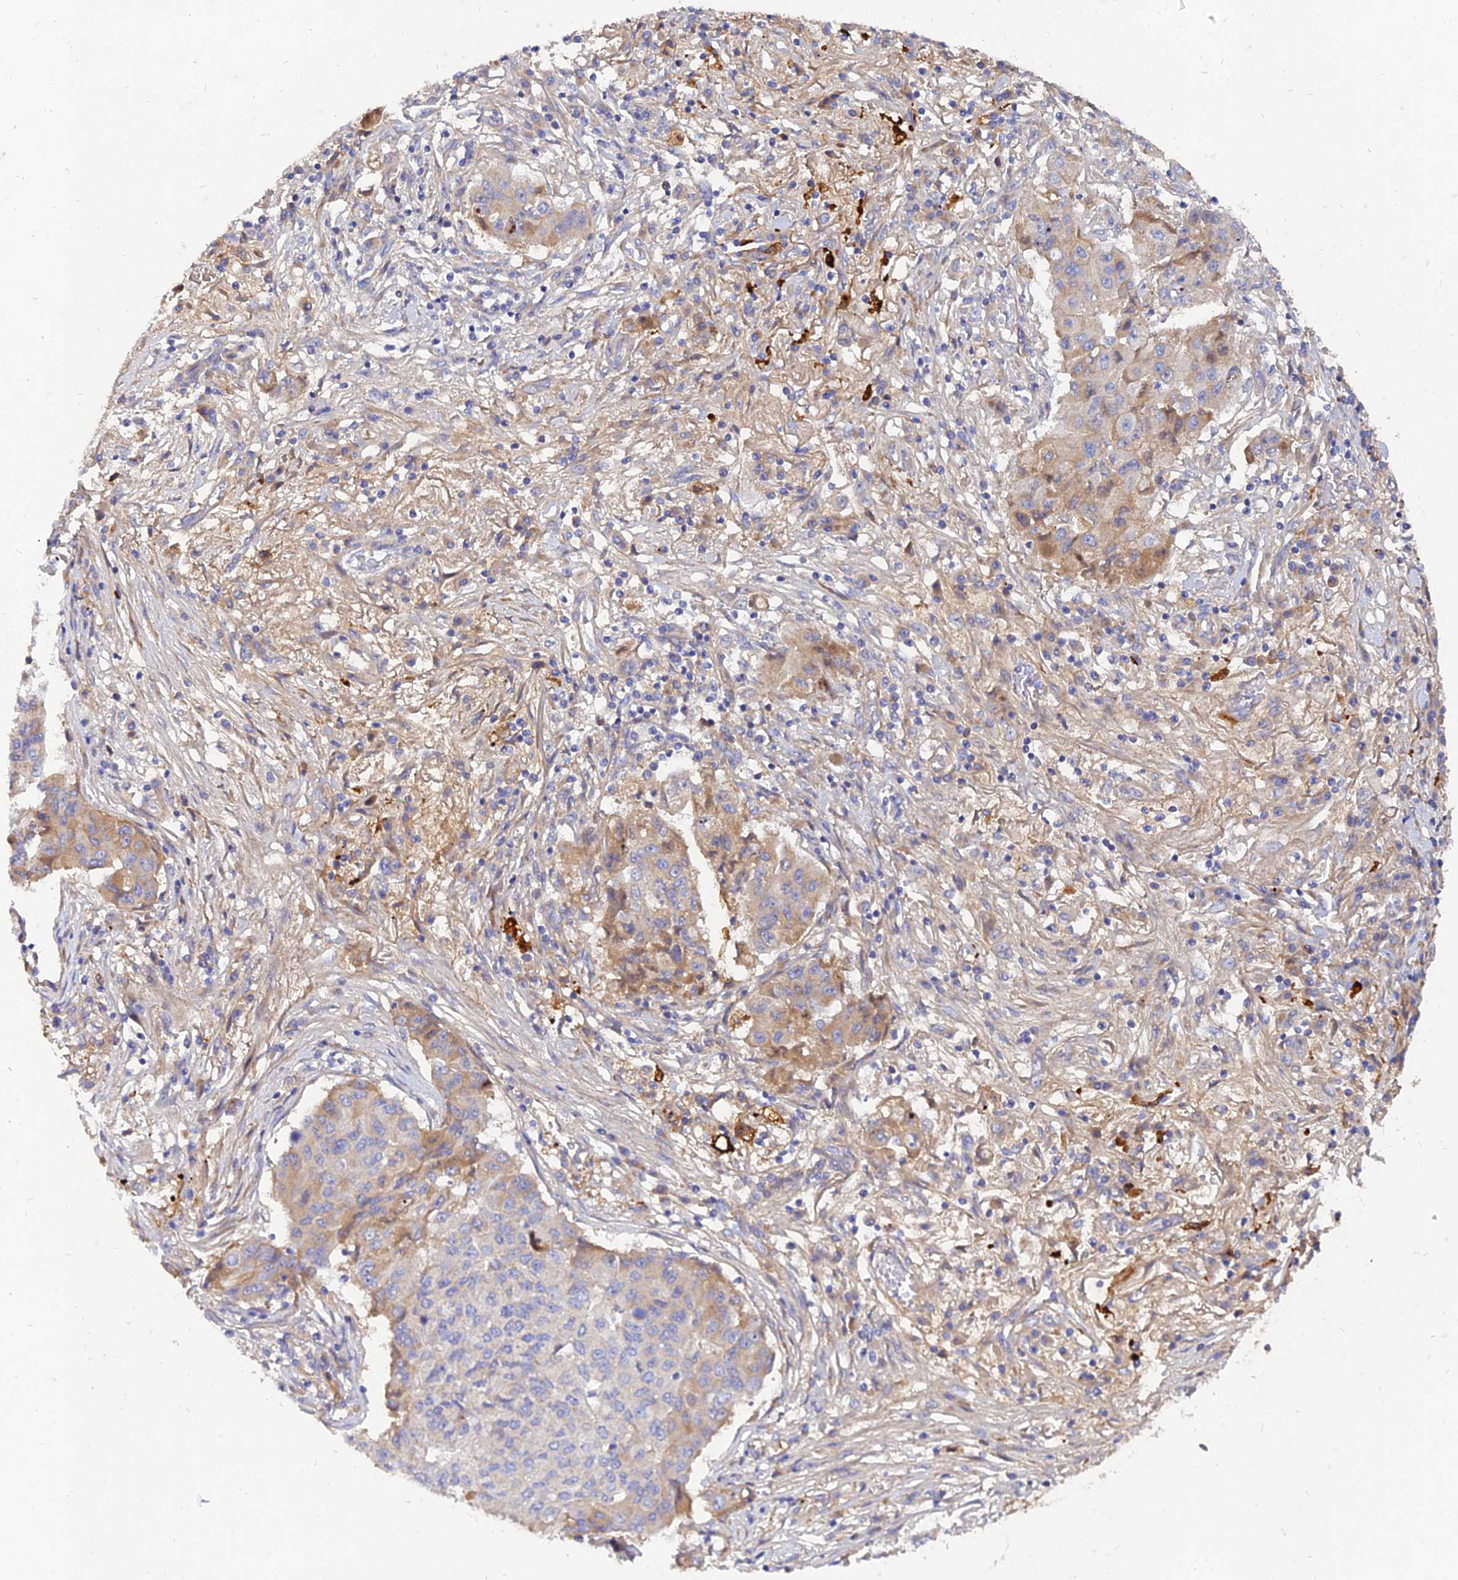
{"staining": {"intensity": "moderate", "quantity": "<25%", "location": "cytoplasmic/membranous"}, "tissue": "lung cancer", "cell_type": "Tumor cells", "image_type": "cancer", "snomed": [{"axis": "morphology", "description": "Squamous cell carcinoma, NOS"}, {"axis": "topography", "description": "Lung"}], "caption": "Immunohistochemistry (IHC) histopathology image of squamous cell carcinoma (lung) stained for a protein (brown), which reveals low levels of moderate cytoplasmic/membranous positivity in approximately <25% of tumor cells.", "gene": "MROH1", "patient": {"sex": "male", "age": 74}}